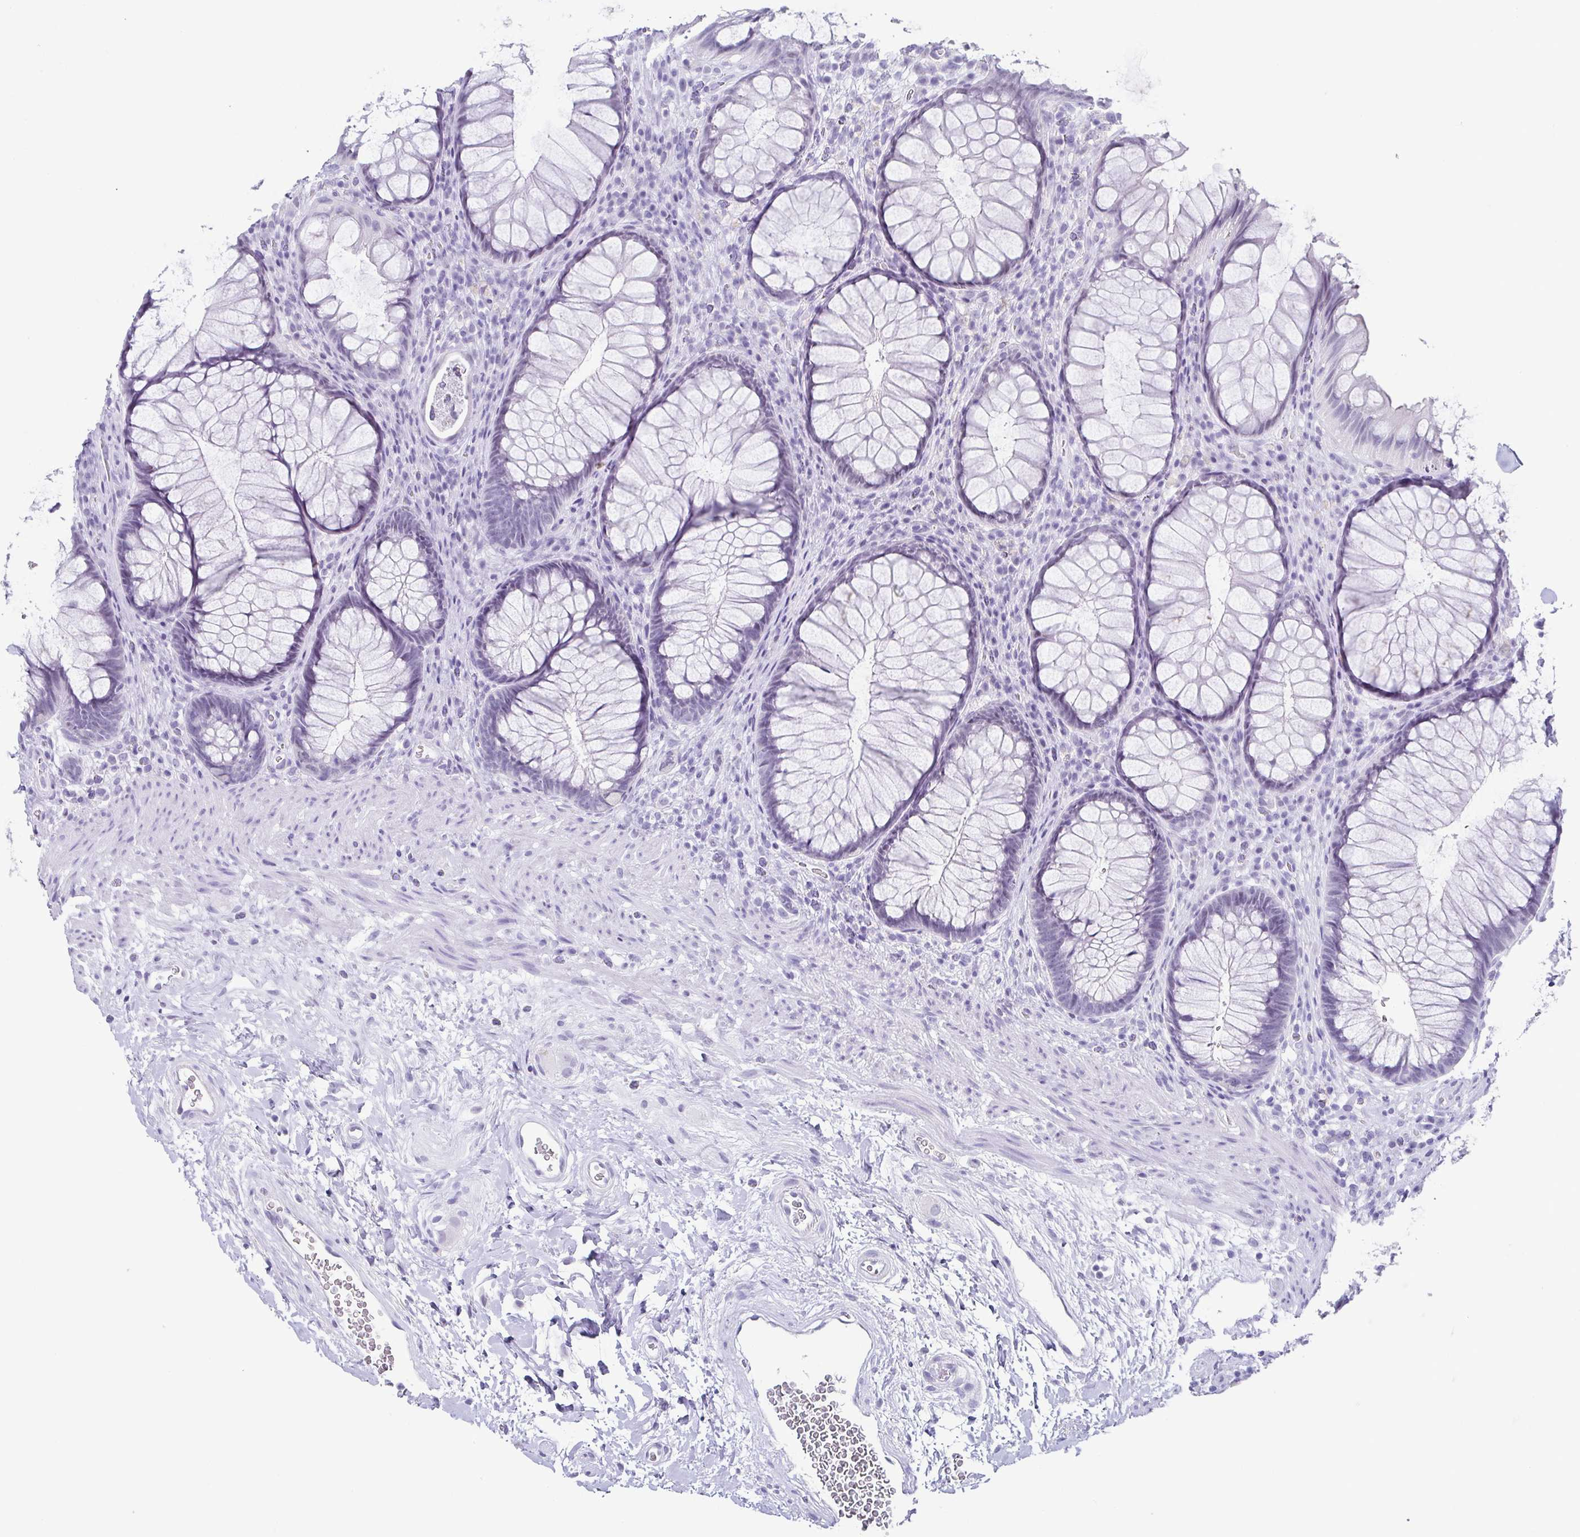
{"staining": {"intensity": "negative", "quantity": "none", "location": "none"}, "tissue": "rectum", "cell_type": "Glandular cells", "image_type": "normal", "snomed": [{"axis": "morphology", "description": "Normal tissue, NOS"}, {"axis": "topography", "description": "Smooth muscle"}, {"axis": "topography", "description": "Rectum"}], "caption": "Micrograph shows no protein positivity in glandular cells of normal rectum. (DAB IHC, high magnification).", "gene": "ESX1", "patient": {"sex": "male", "age": 53}}